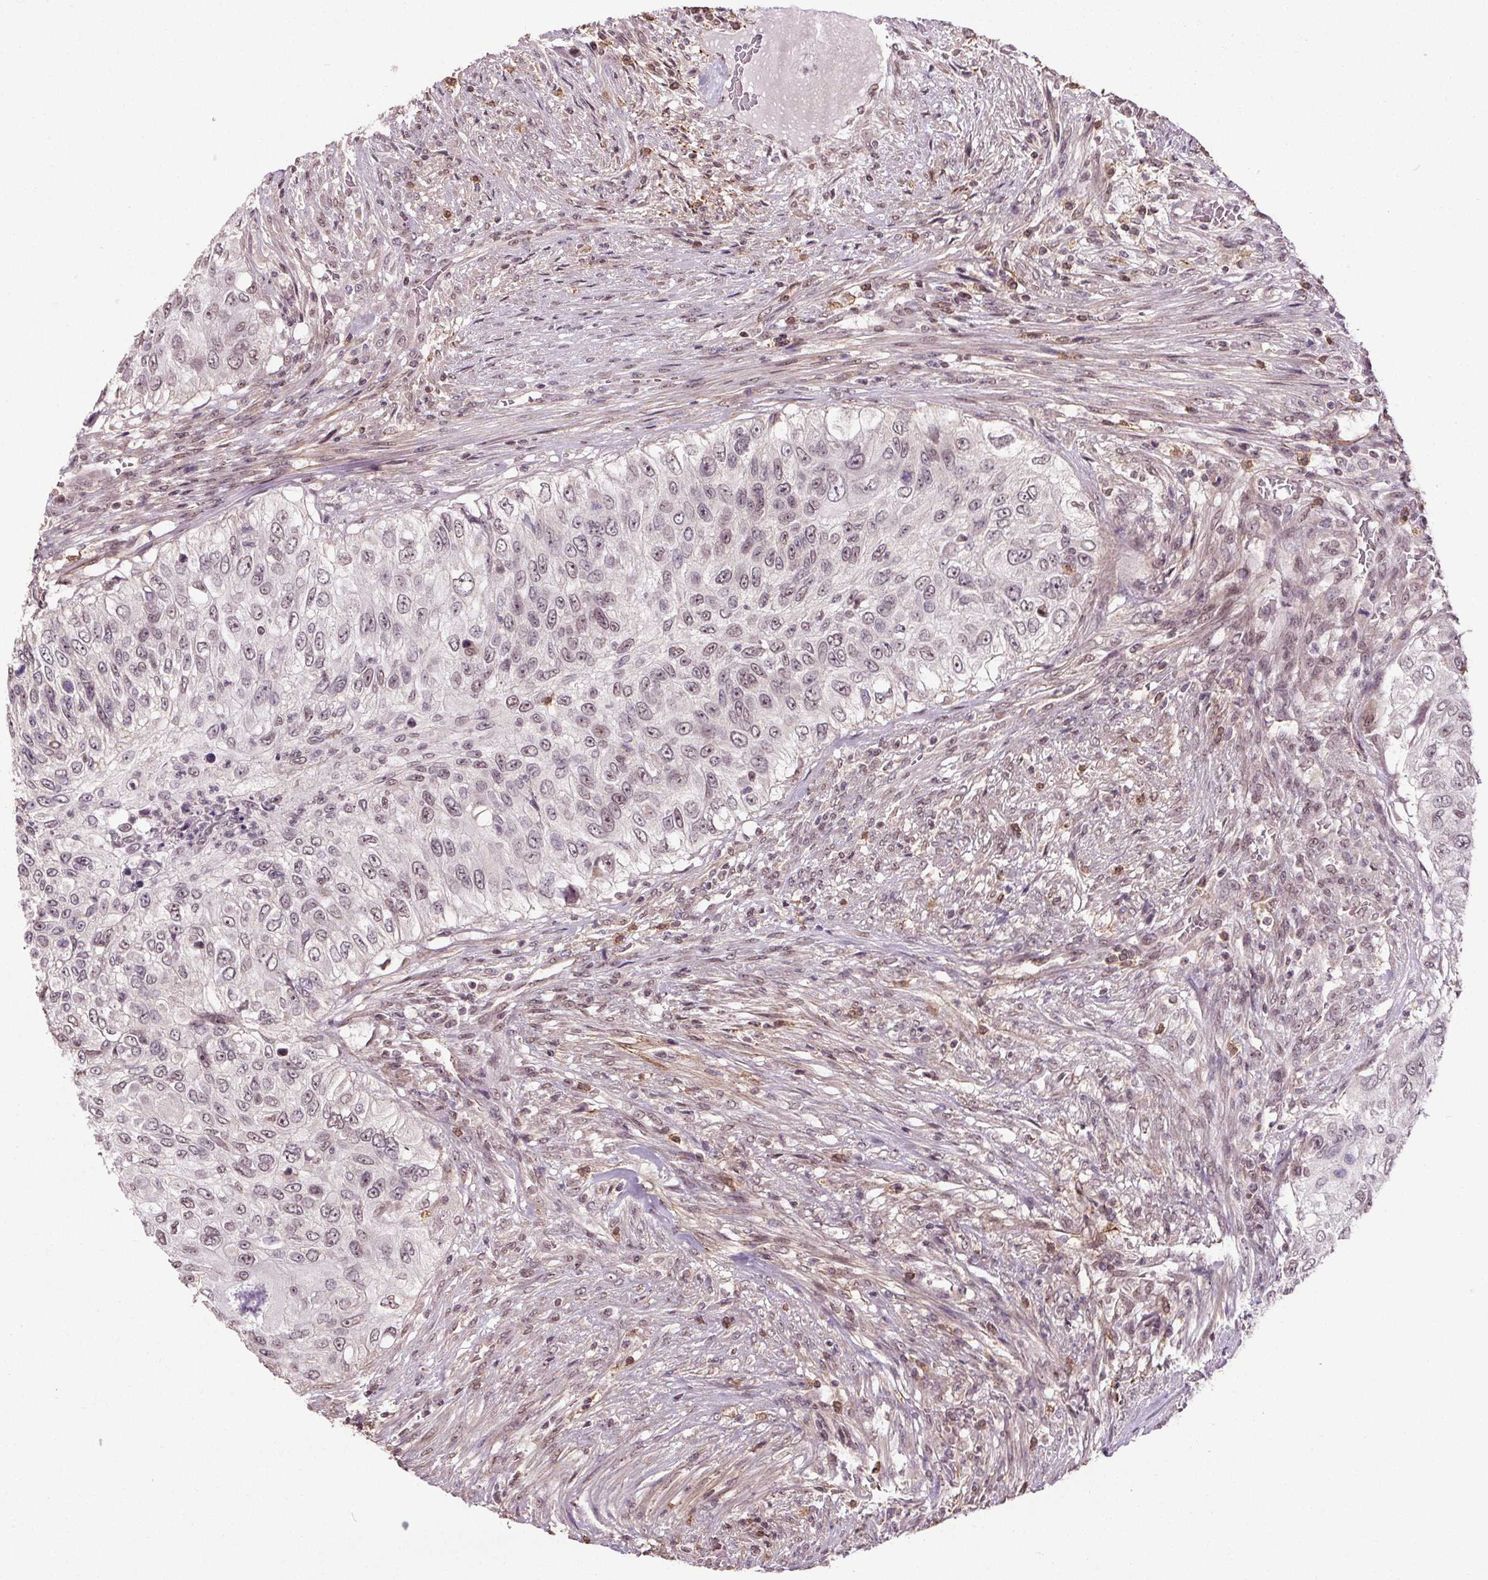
{"staining": {"intensity": "weak", "quantity": "<25%", "location": "nuclear"}, "tissue": "urothelial cancer", "cell_type": "Tumor cells", "image_type": "cancer", "snomed": [{"axis": "morphology", "description": "Urothelial carcinoma, High grade"}, {"axis": "topography", "description": "Urinary bladder"}], "caption": "DAB immunohistochemical staining of urothelial carcinoma (high-grade) reveals no significant expression in tumor cells. The staining is performed using DAB brown chromogen with nuclei counter-stained in using hematoxylin.", "gene": "KIAA0232", "patient": {"sex": "female", "age": 60}}